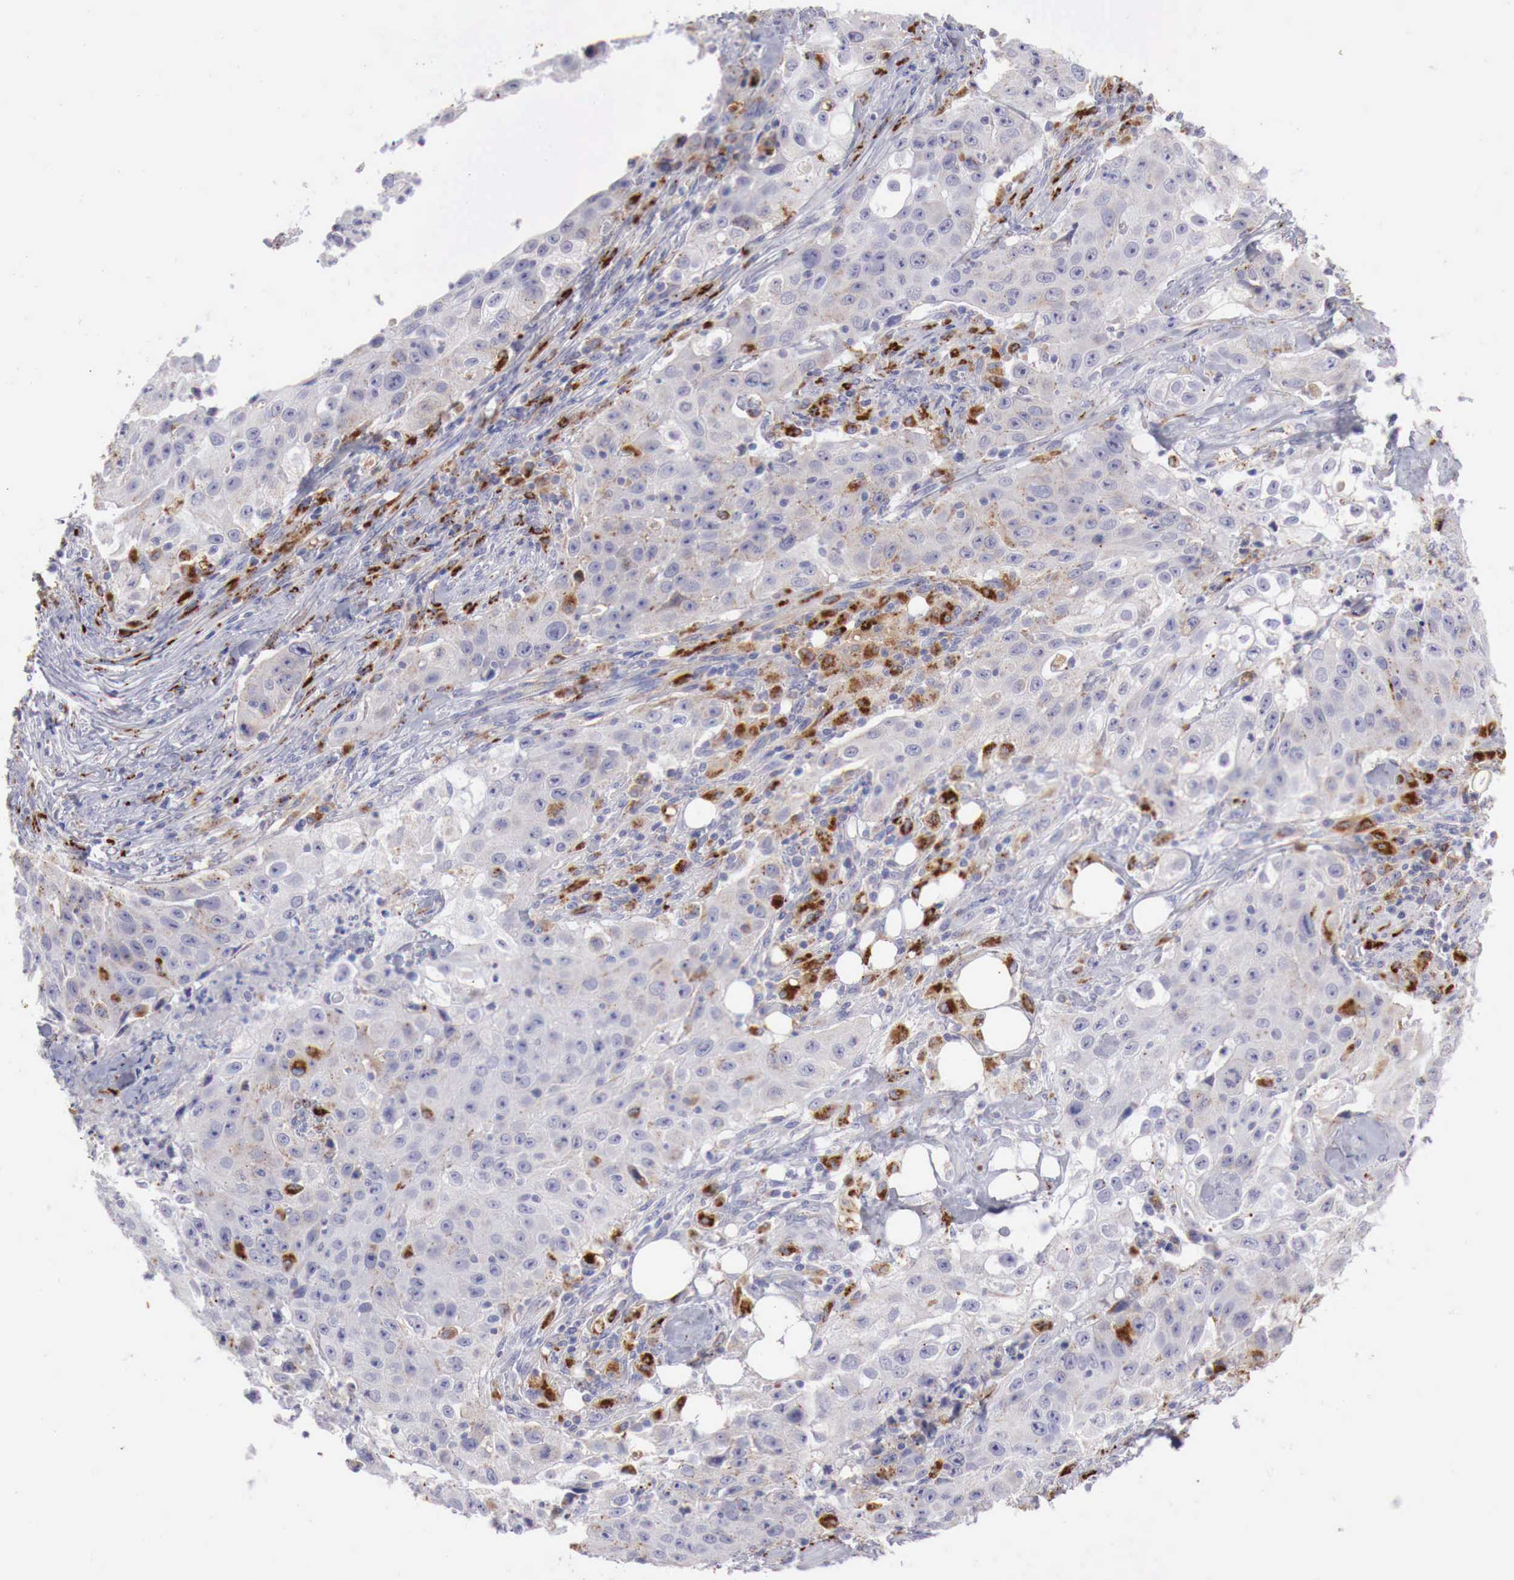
{"staining": {"intensity": "moderate", "quantity": "<25%", "location": "cytoplasmic/membranous"}, "tissue": "lung cancer", "cell_type": "Tumor cells", "image_type": "cancer", "snomed": [{"axis": "morphology", "description": "Squamous cell carcinoma, NOS"}, {"axis": "topography", "description": "Lung"}], "caption": "Brown immunohistochemical staining in human squamous cell carcinoma (lung) shows moderate cytoplasmic/membranous positivity in approximately <25% of tumor cells.", "gene": "GLA", "patient": {"sex": "male", "age": 64}}